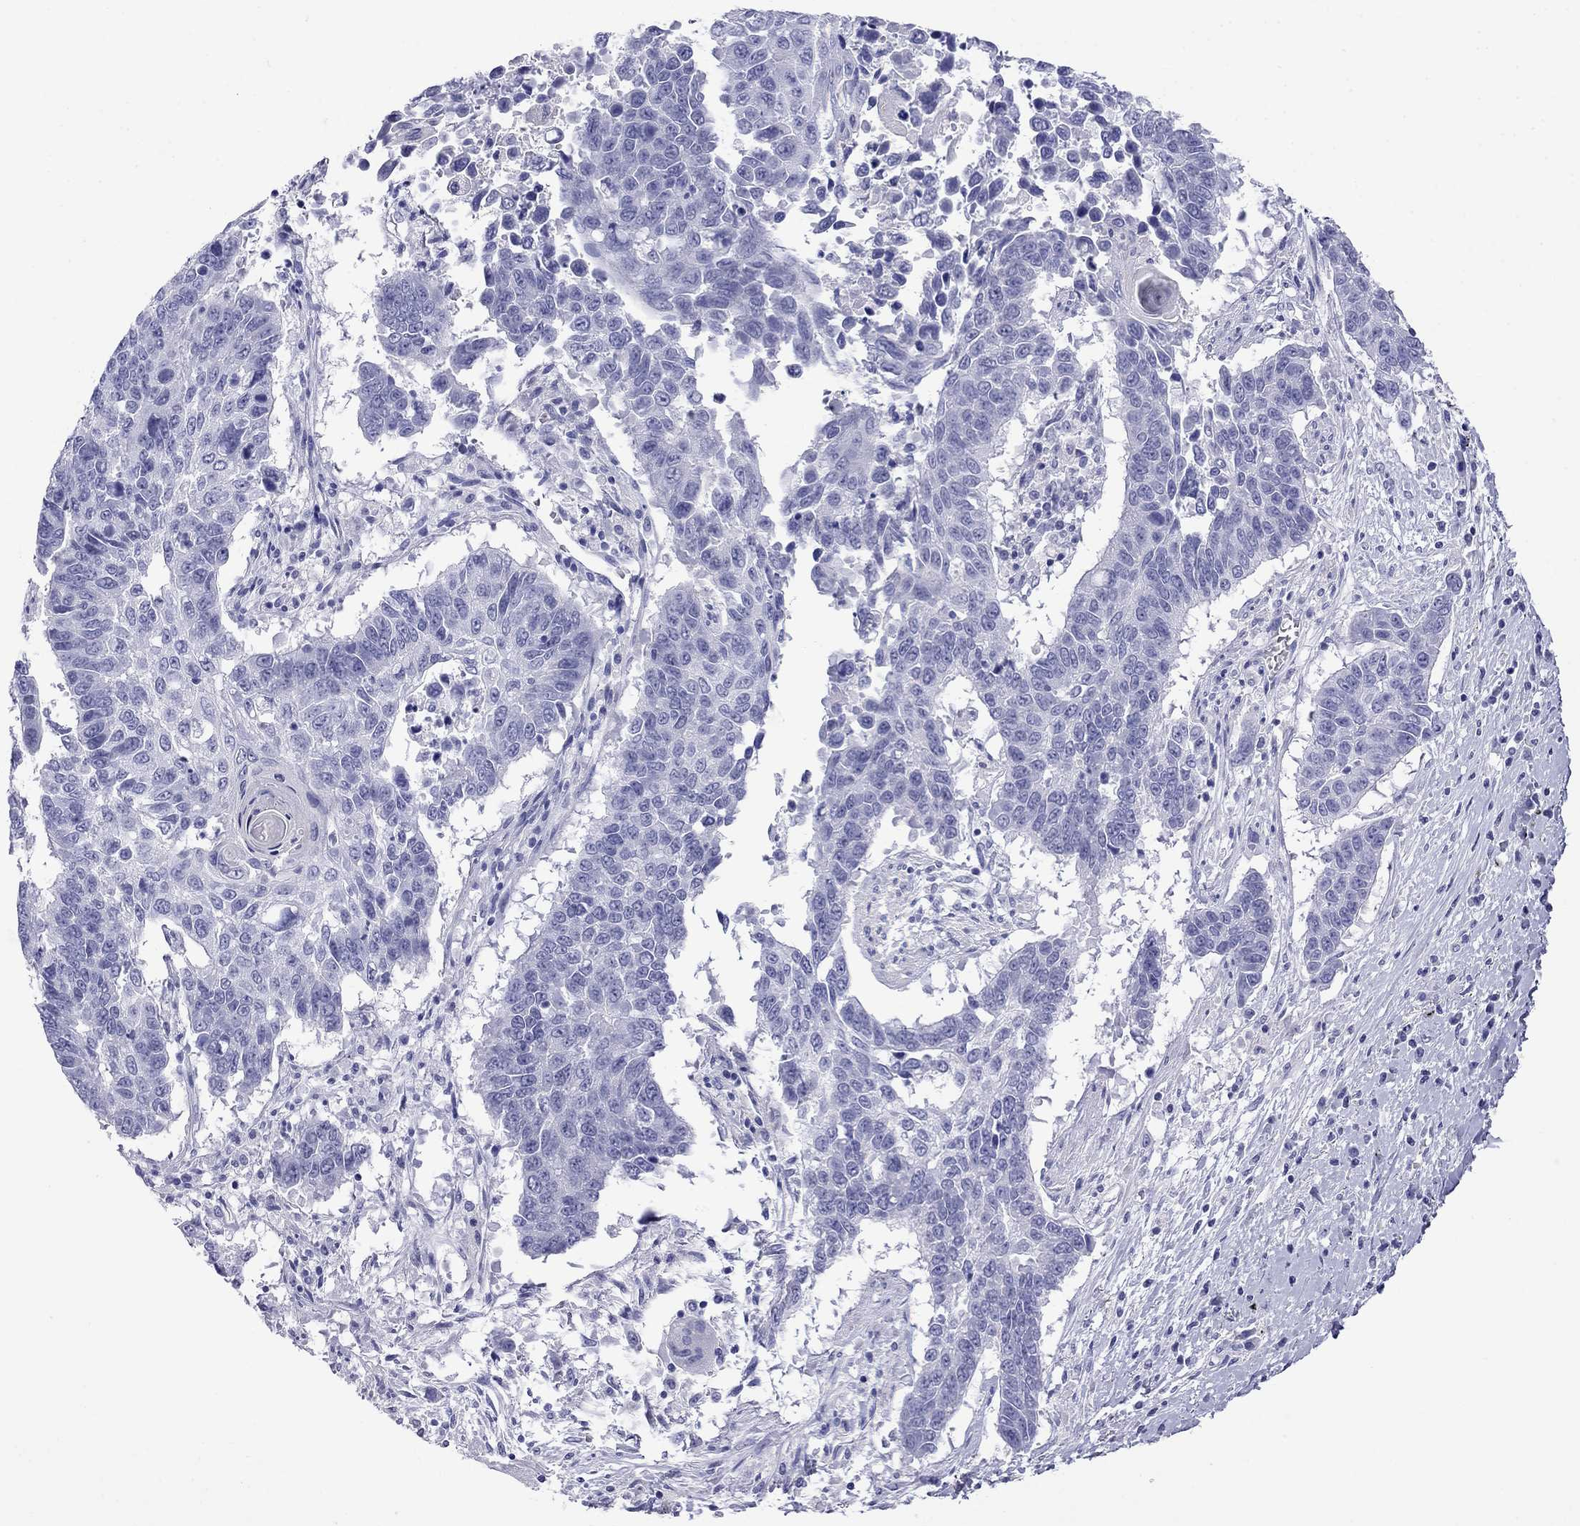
{"staining": {"intensity": "negative", "quantity": "none", "location": "none"}, "tissue": "lung cancer", "cell_type": "Tumor cells", "image_type": "cancer", "snomed": [{"axis": "morphology", "description": "Squamous cell carcinoma, NOS"}, {"axis": "topography", "description": "Lung"}], "caption": "This is an immunohistochemistry (IHC) image of lung cancer. There is no expression in tumor cells.", "gene": "MYO15A", "patient": {"sex": "male", "age": 73}}